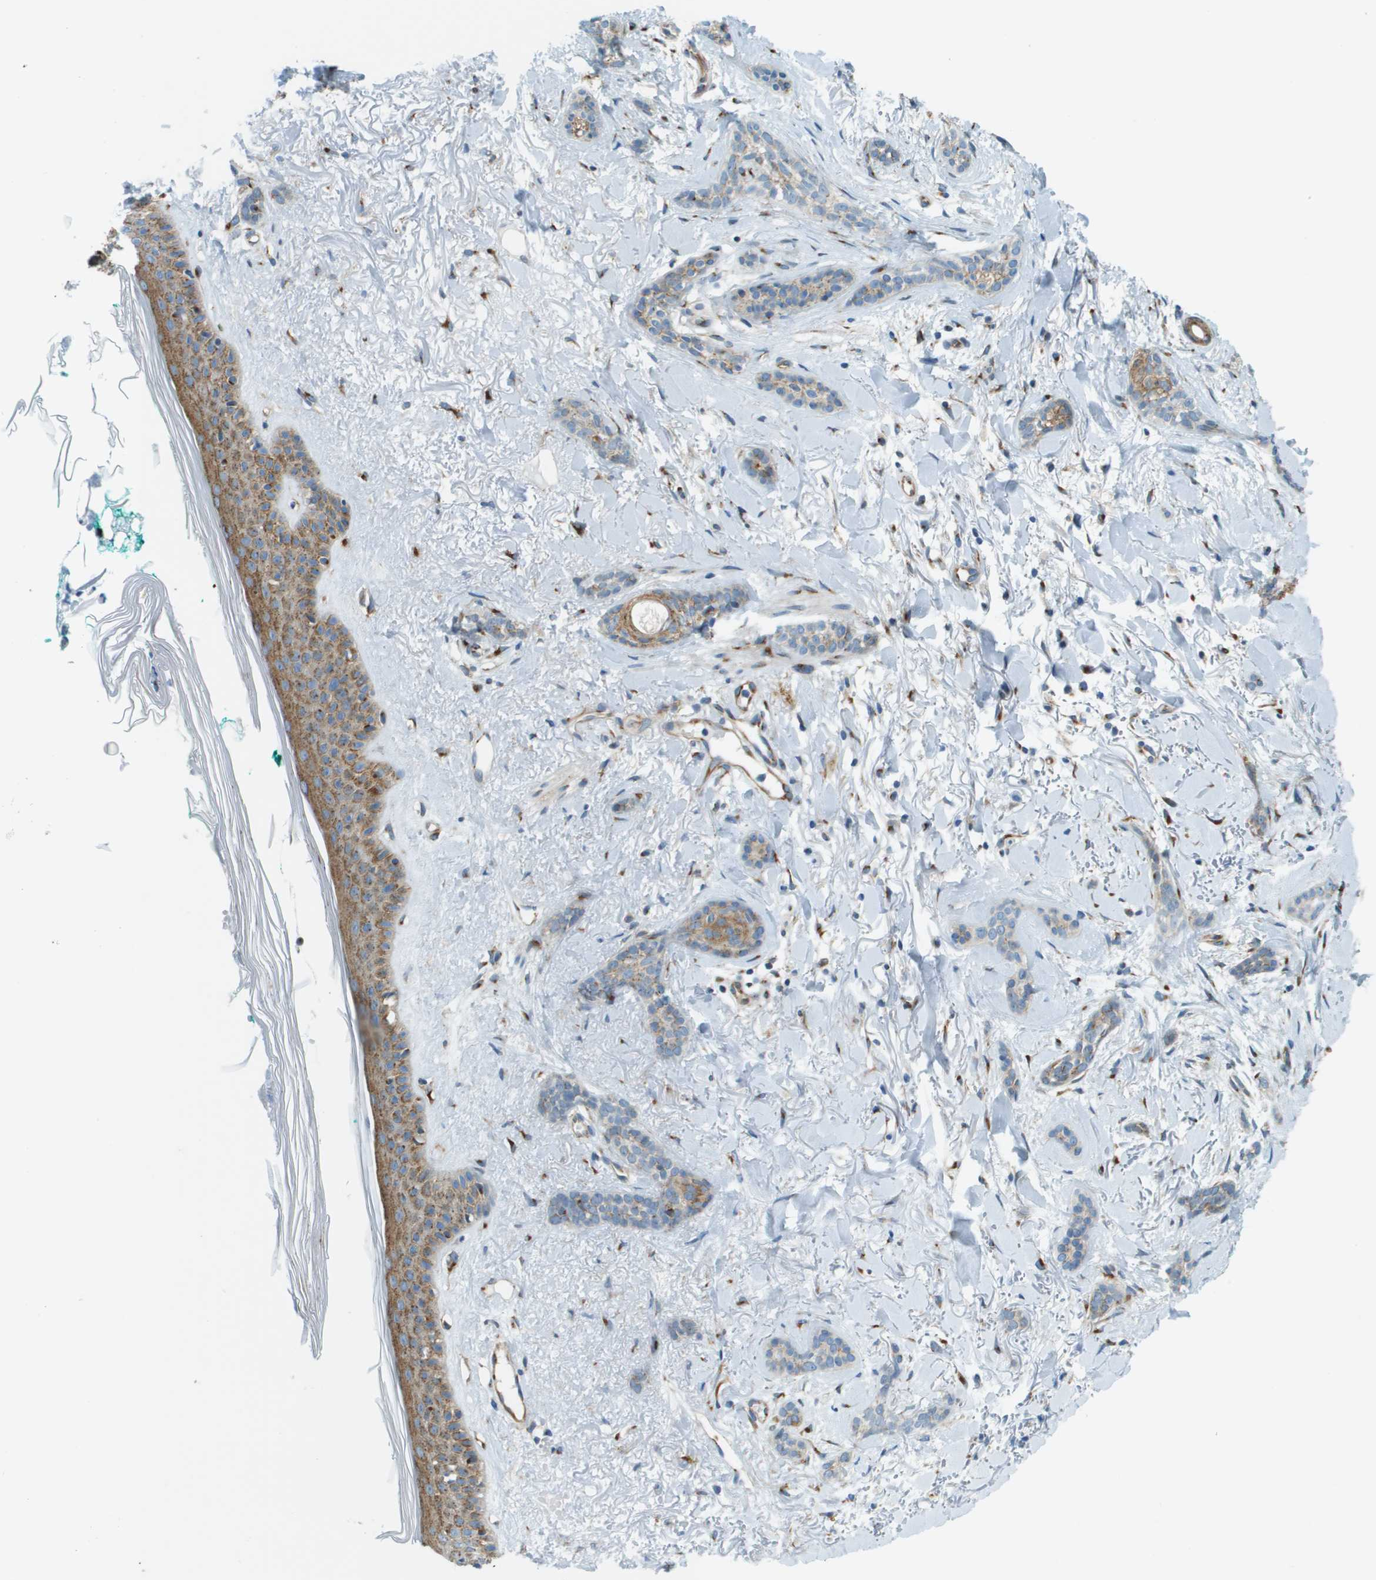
{"staining": {"intensity": "moderate", "quantity": ">75%", "location": "cytoplasmic/membranous"}, "tissue": "skin cancer", "cell_type": "Tumor cells", "image_type": "cancer", "snomed": [{"axis": "morphology", "description": "Basal cell carcinoma"}, {"axis": "morphology", "description": "Adnexal tumor, benign"}, {"axis": "topography", "description": "Skin"}], "caption": "High-power microscopy captured an immunohistochemistry photomicrograph of skin cancer (benign adnexal tumor), revealing moderate cytoplasmic/membranous staining in approximately >75% of tumor cells.", "gene": "ACBD3", "patient": {"sex": "female", "age": 42}}